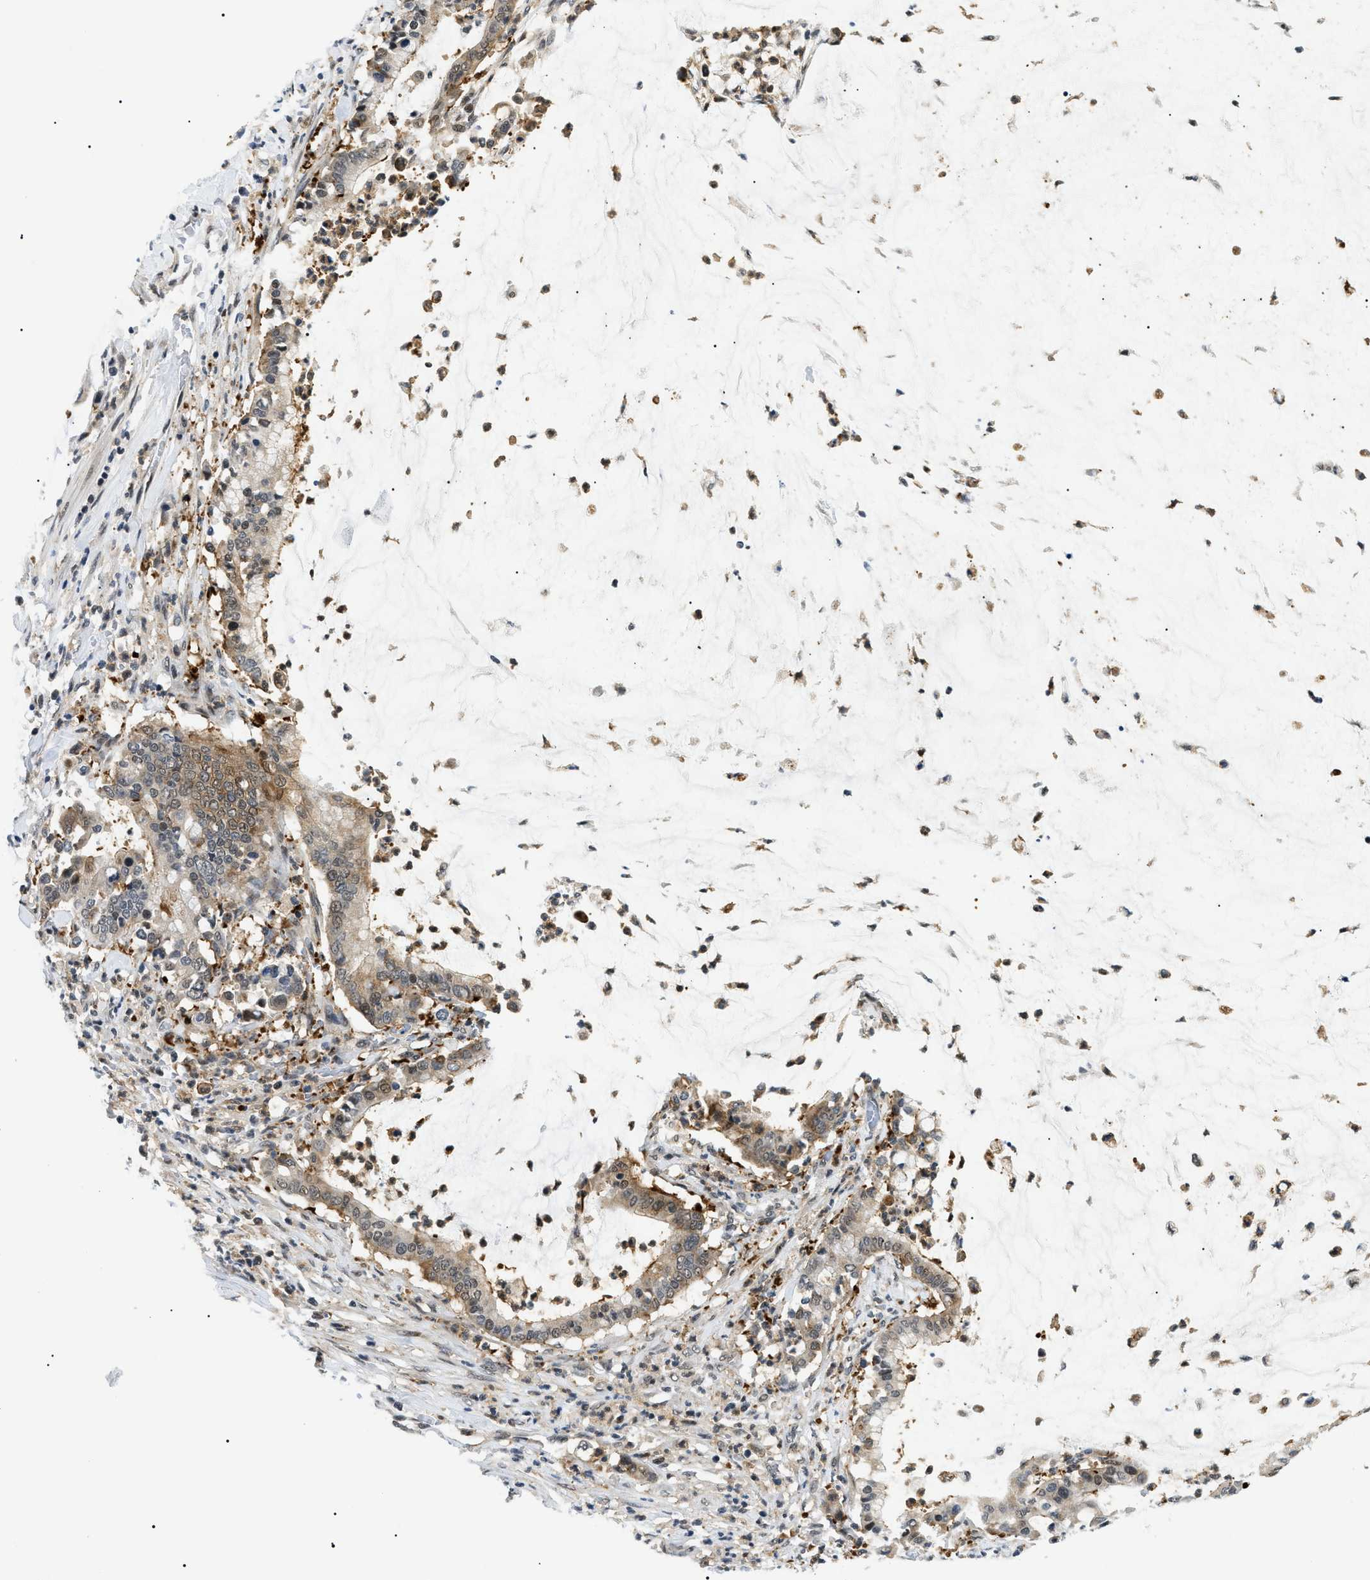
{"staining": {"intensity": "moderate", "quantity": "25%-75%", "location": "cytoplasmic/membranous,nuclear"}, "tissue": "pancreatic cancer", "cell_type": "Tumor cells", "image_type": "cancer", "snomed": [{"axis": "morphology", "description": "Adenocarcinoma, NOS"}, {"axis": "topography", "description": "Pancreas"}], "caption": "Immunohistochemistry (IHC) micrograph of neoplastic tissue: pancreatic cancer stained using immunohistochemistry reveals medium levels of moderate protein expression localized specifically in the cytoplasmic/membranous and nuclear of tumor cells, appearing as a cytoplasmic/membranous and nuclear brown color.", "gene": "RBM15", "patient": {"sex": "male", "age": 41}}